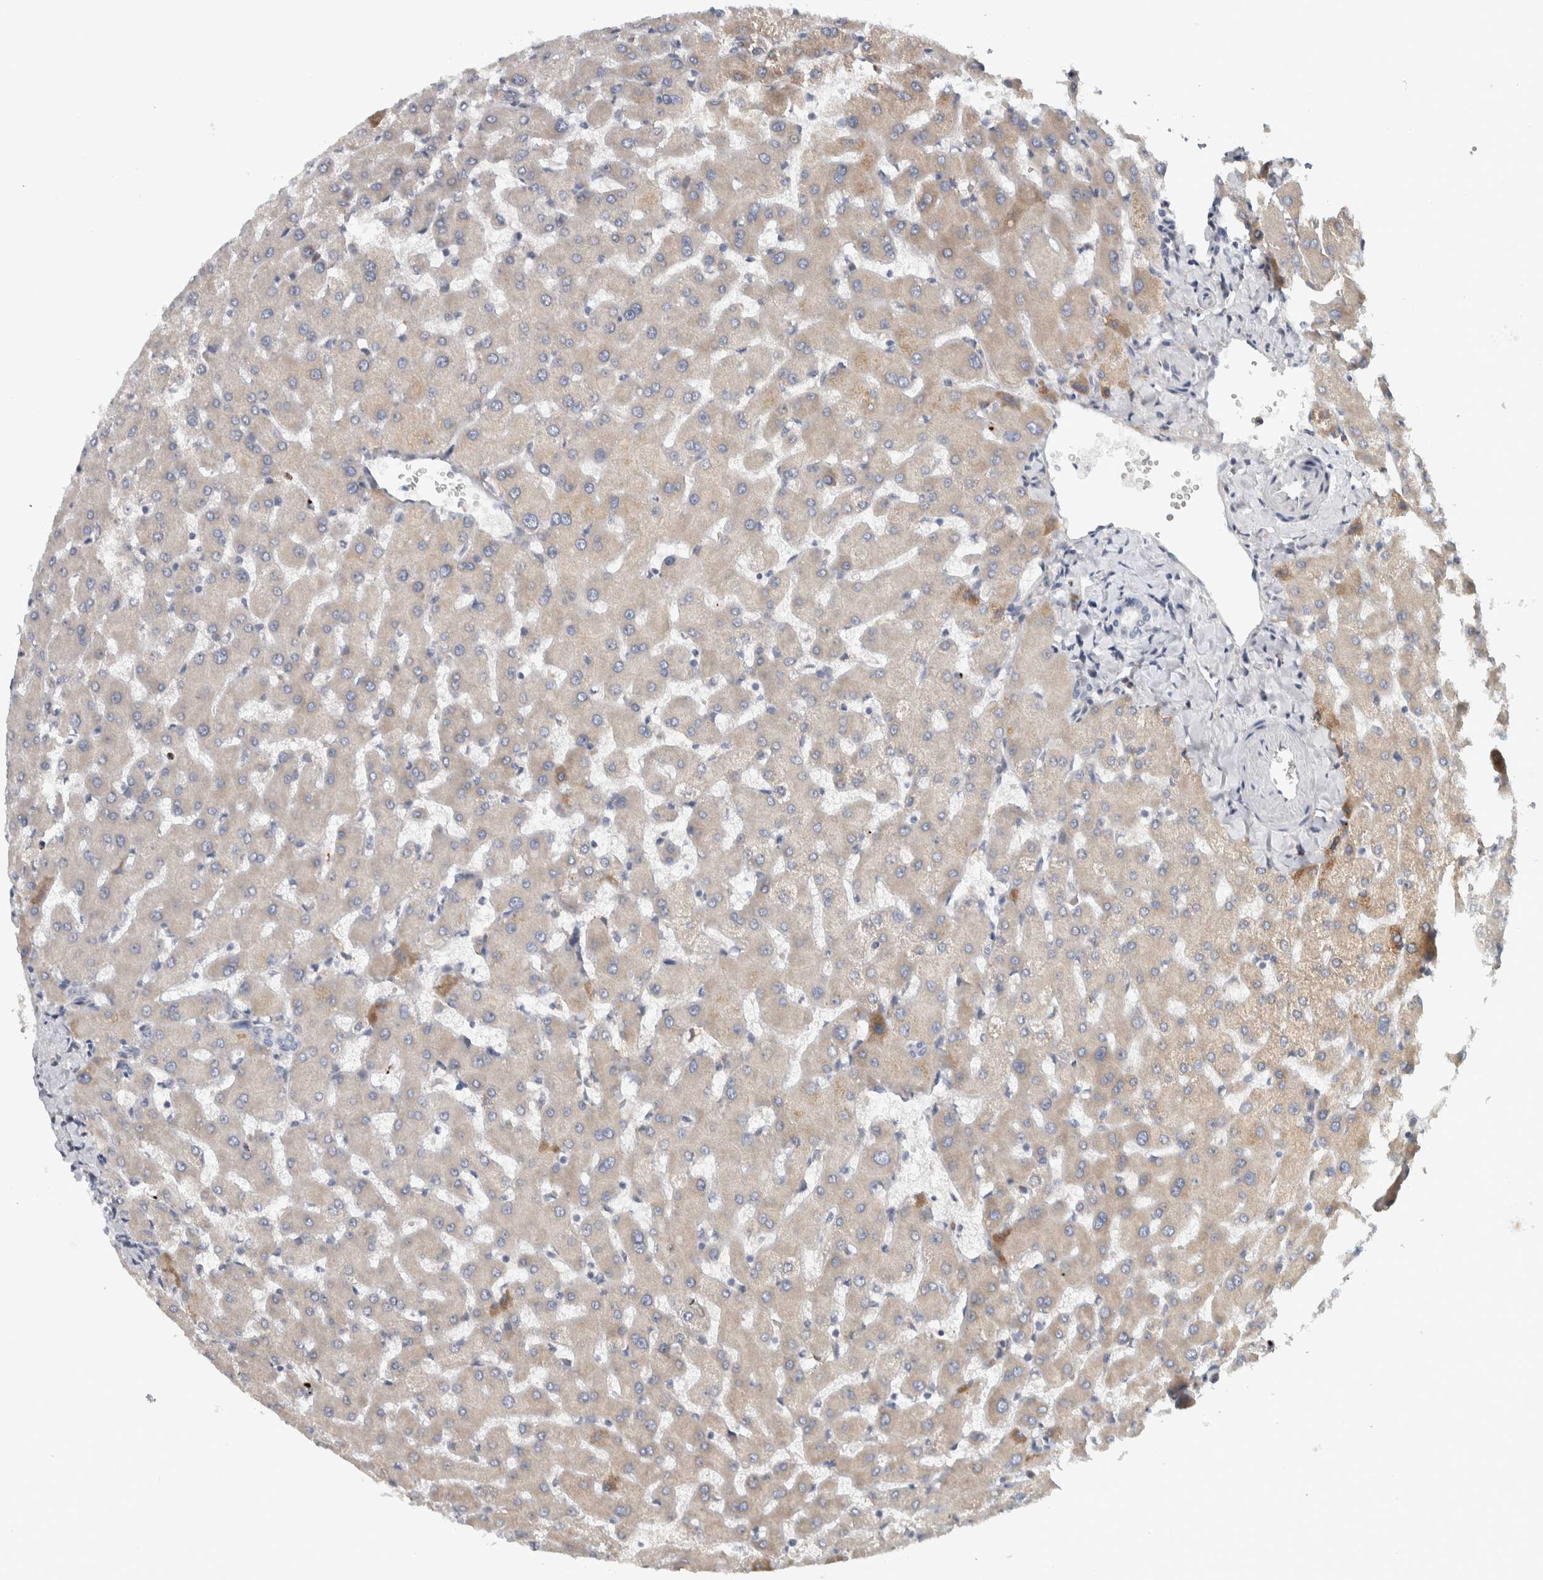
{"staining": {"intensity": "negative", "quantity": "none", "location": "none"}, "tissue": "liver", "cell_type": "Cholangiocytes", "image_type": "normal", "snomed": [{"axis": "morphology", "description": "Normal tissue, NOS"}, {"axis": "topography", "description": "Liver"}], "caption": "The micrograph shows no staining of cholangiocytes in benign liver.", "gene": "ADPRM", "patient": {"sex": "female", "age": 63}}